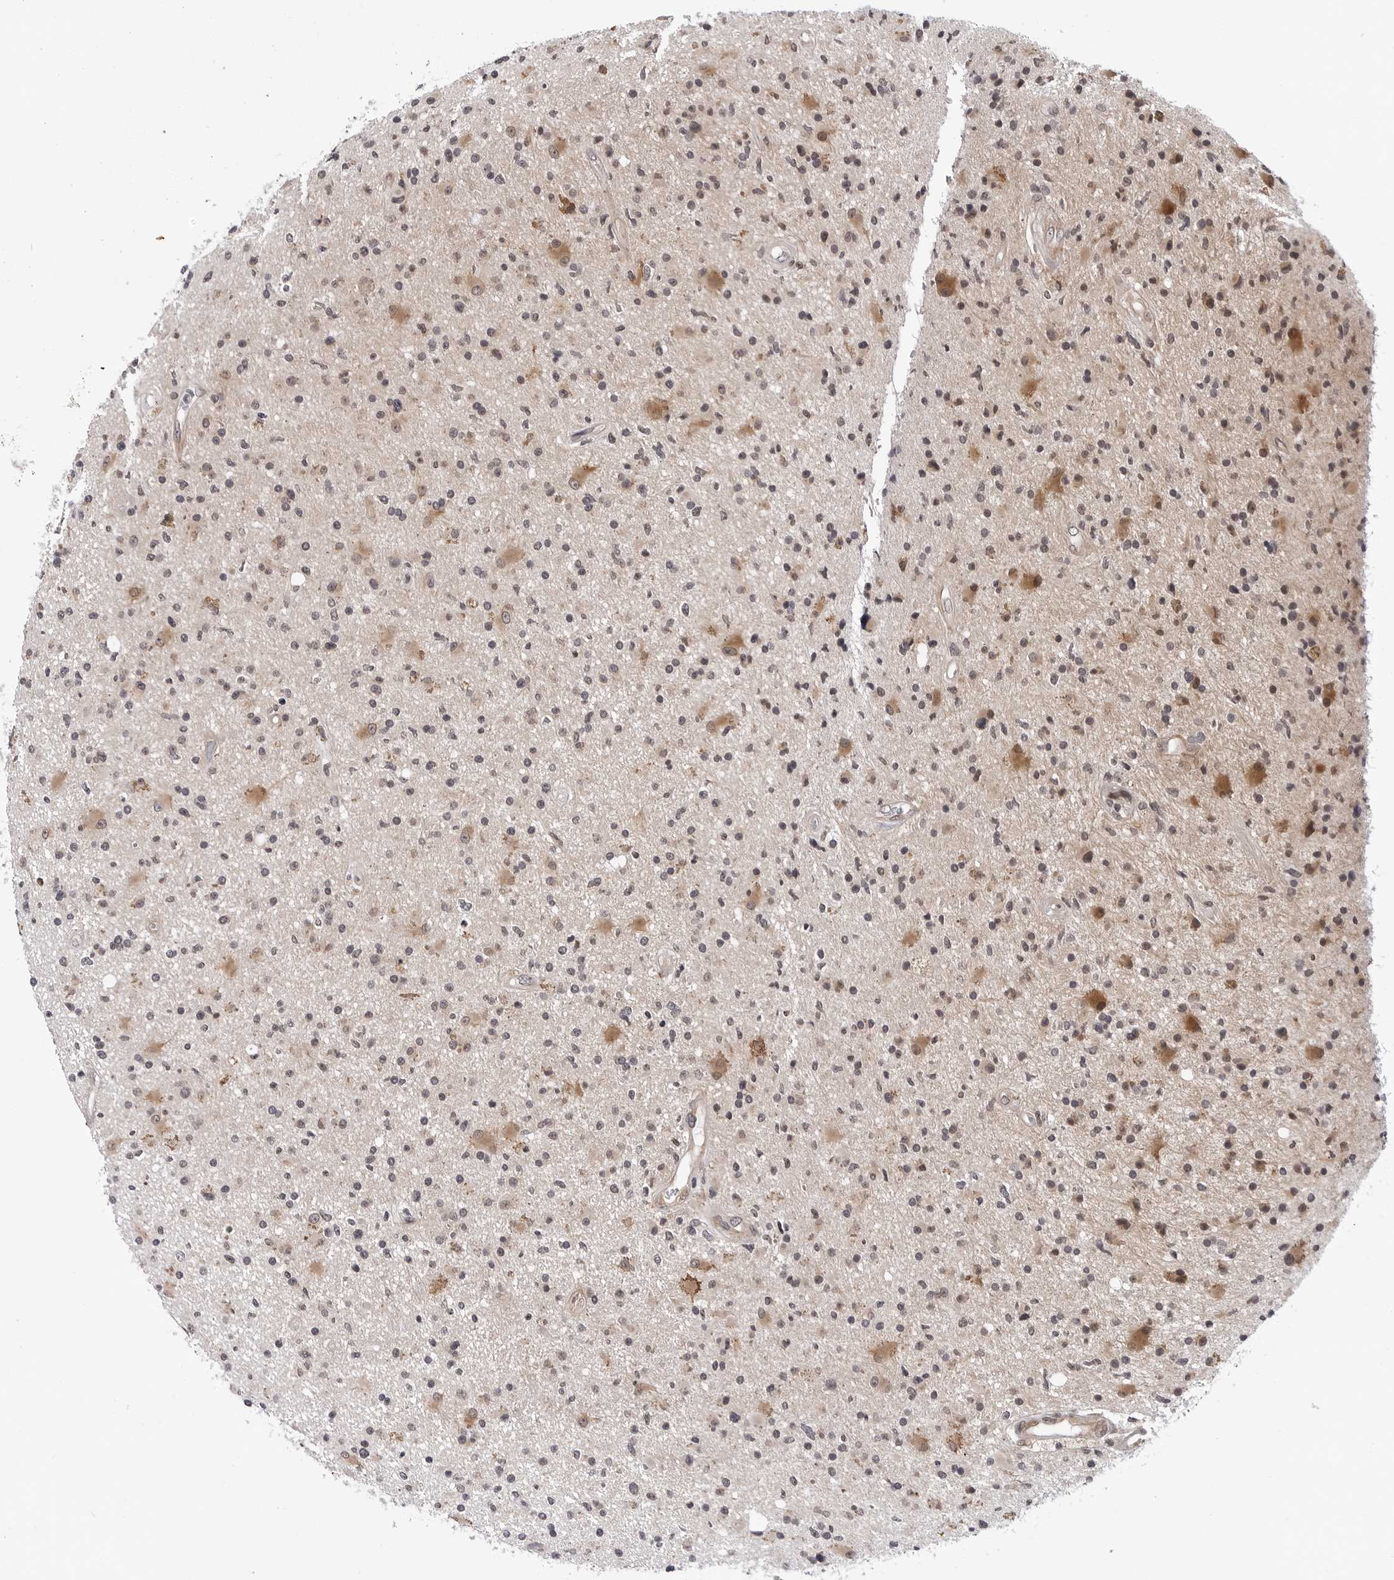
{"staining": {"intensity": "moderate", "quantity": "25%-75%", "location": "cytoplasmic/membranous,nuclear"}, "tissue": "glioma", "cell_type": "Tumor cells", "image_type": "cancer", "snomed": [{"axis": "morphology", "description": "Glioma, malignant, High grade"}, {"axis": "topography", "description": "Brain"}], "caption": "Immunohistochemical staining of glioma displays moderate cytoplasmic/membranous and nuclear protein staining in approximately 25%-75% of tumor cells. The staining was performed using DAB, with brown indicating positive protein expression. Nuclei are stained blue with hematoxylin.", "gene": "KIAA1614", "patient": {"sex": "male", "age": 33}}